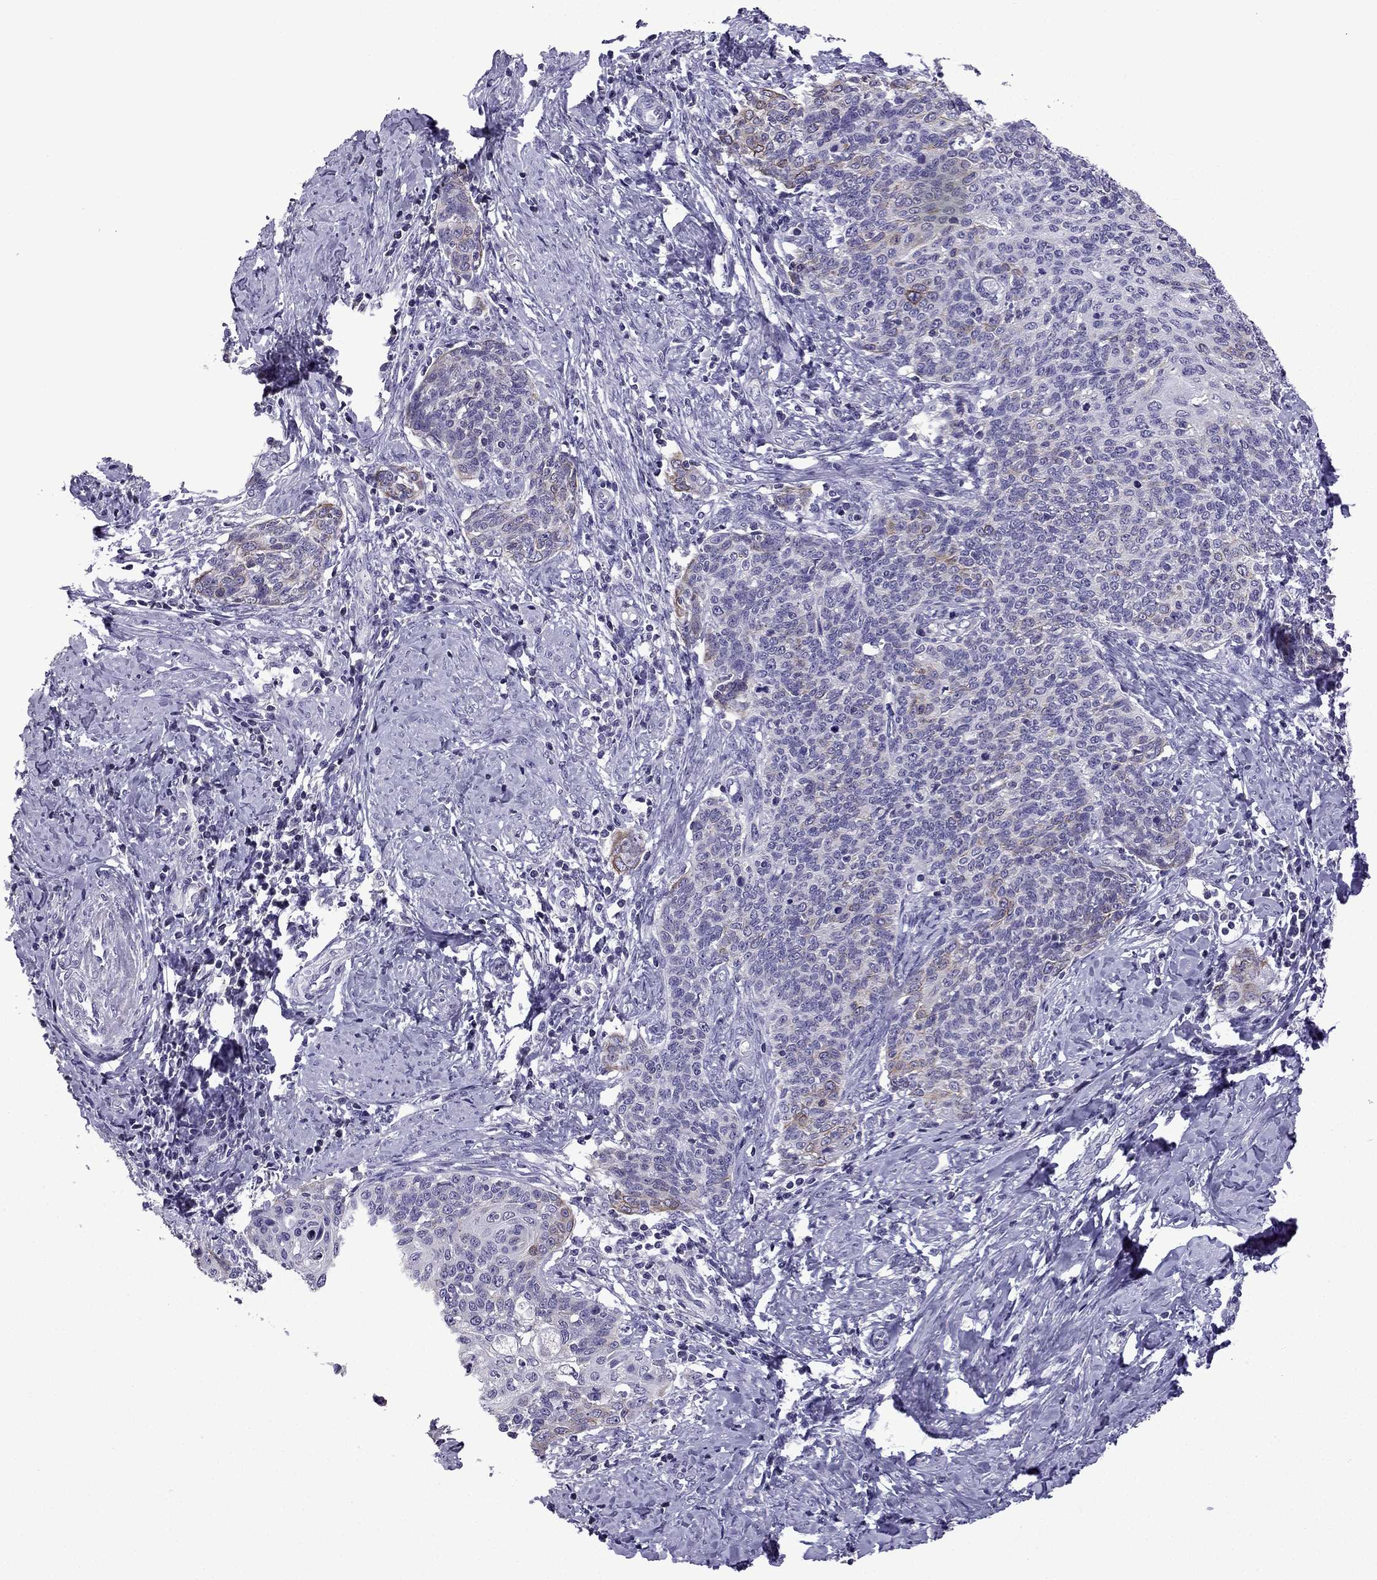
{"staining": {"intensity": "weak", "quantity": "<25%", "location": "cytoplasmic/membranous"}, "tissue": "cervical cancer", "cell_type": "Tumor cells", "image_type": "cancer", "snomed": [{"axis": "morphology", "description": "Normal tissue, NOS"}, {"axis": "morphology", "description": "Squamous cell carcinoma, NOS"}, {"axis": "topography", "description": "Cervix"}], "caption": "Human cervical cancer (squamous cell carcinoma) stained for a protein using immunohistochemistry (IHC) exhibits no staining in tumor cells.", "gene": "TTN", "patient": {"sex": "female", "age": 39}}